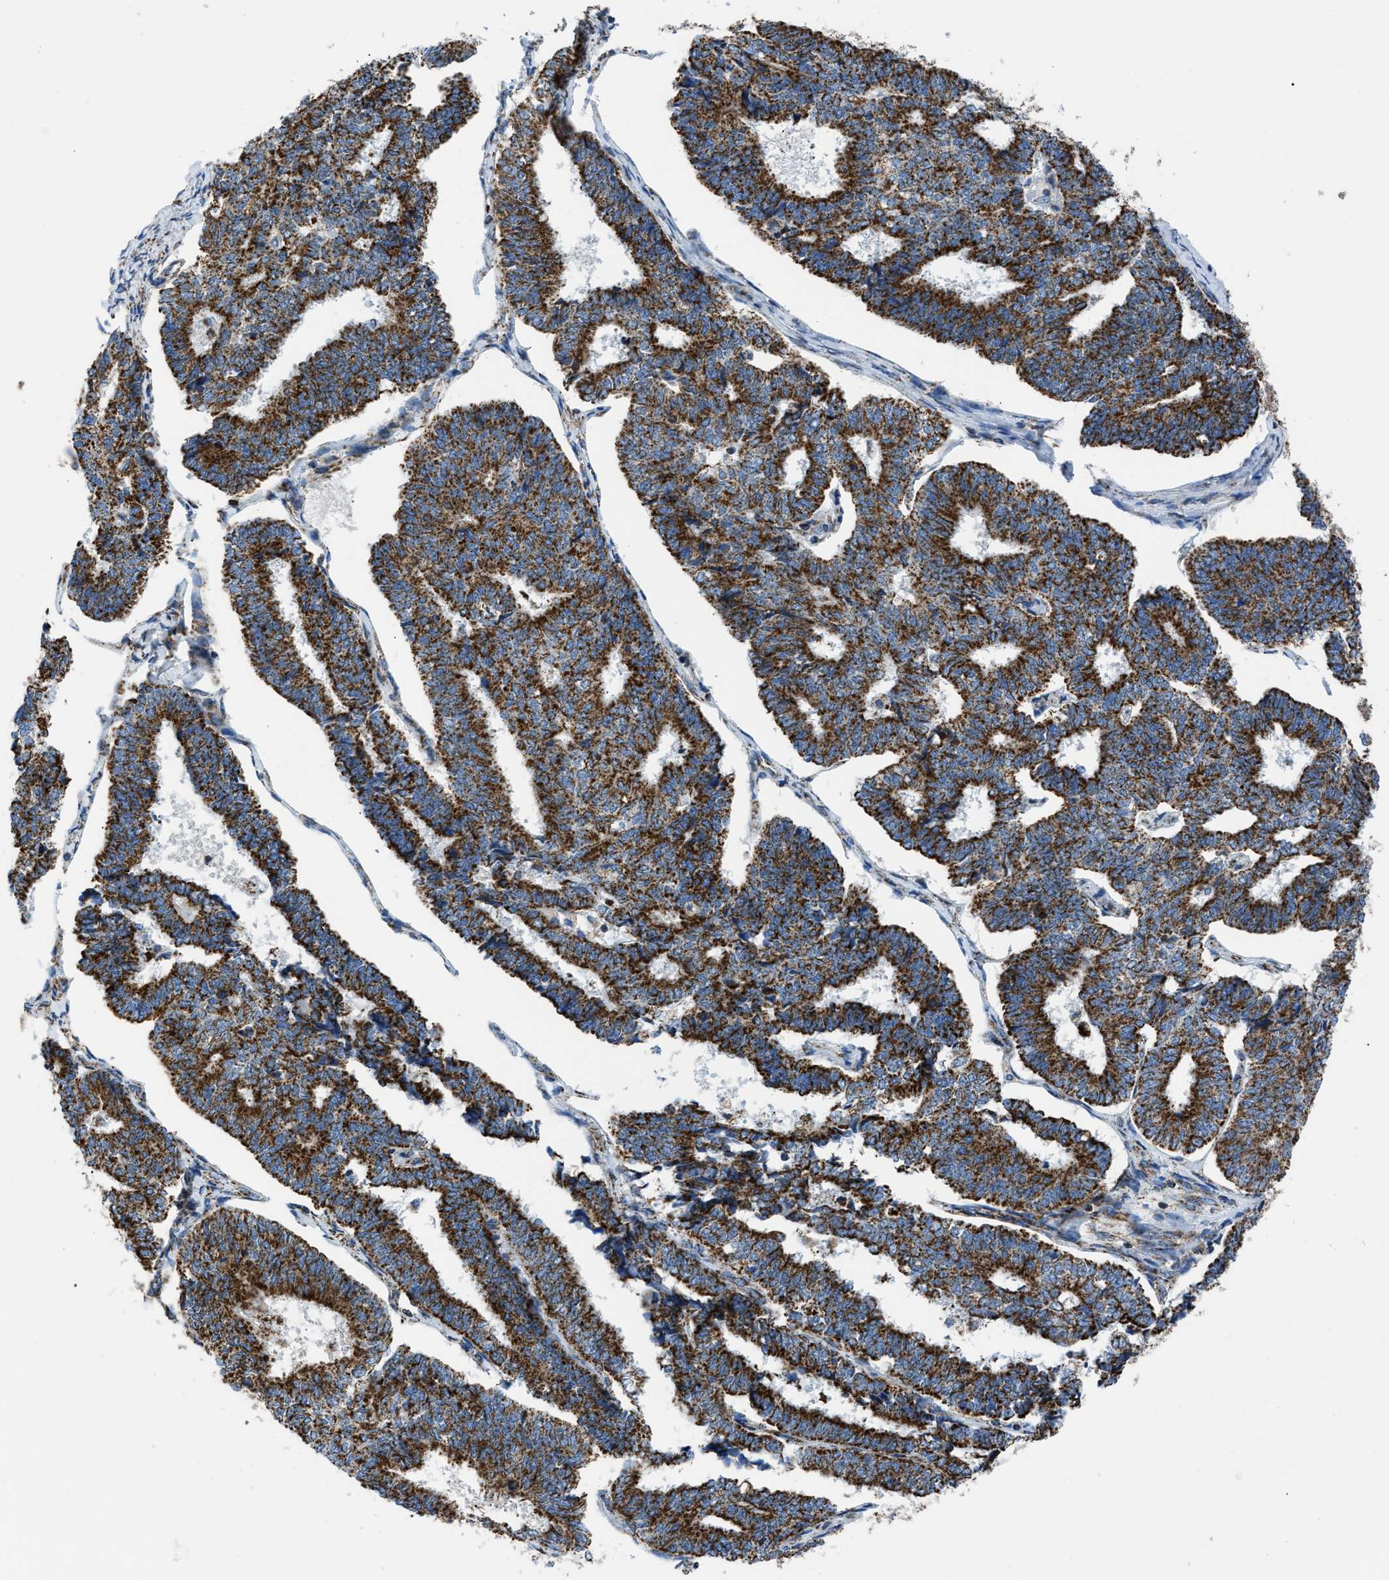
{"staining": {"intensity": "strong", "quantity": ">75%", "location": "cytoplasmic/membranous"}, "tissue": "endometrial cancer", "cell_type": "Tumor cells", "image_type": "cancer", "snomed": [{"axis": "morphology", "description": "Adenocarcinoma, NOS"}, {"axis": "topography", "description": "Endometrium"}], "caption": "The immunohistochemical stain labels strong cytoplasmic/membranous positivity in tumor cells of endometrial cancer (adenocarcinoma) tissue.", "gene": "PHB2", "patient": {"sex": "female", "age": 70}}